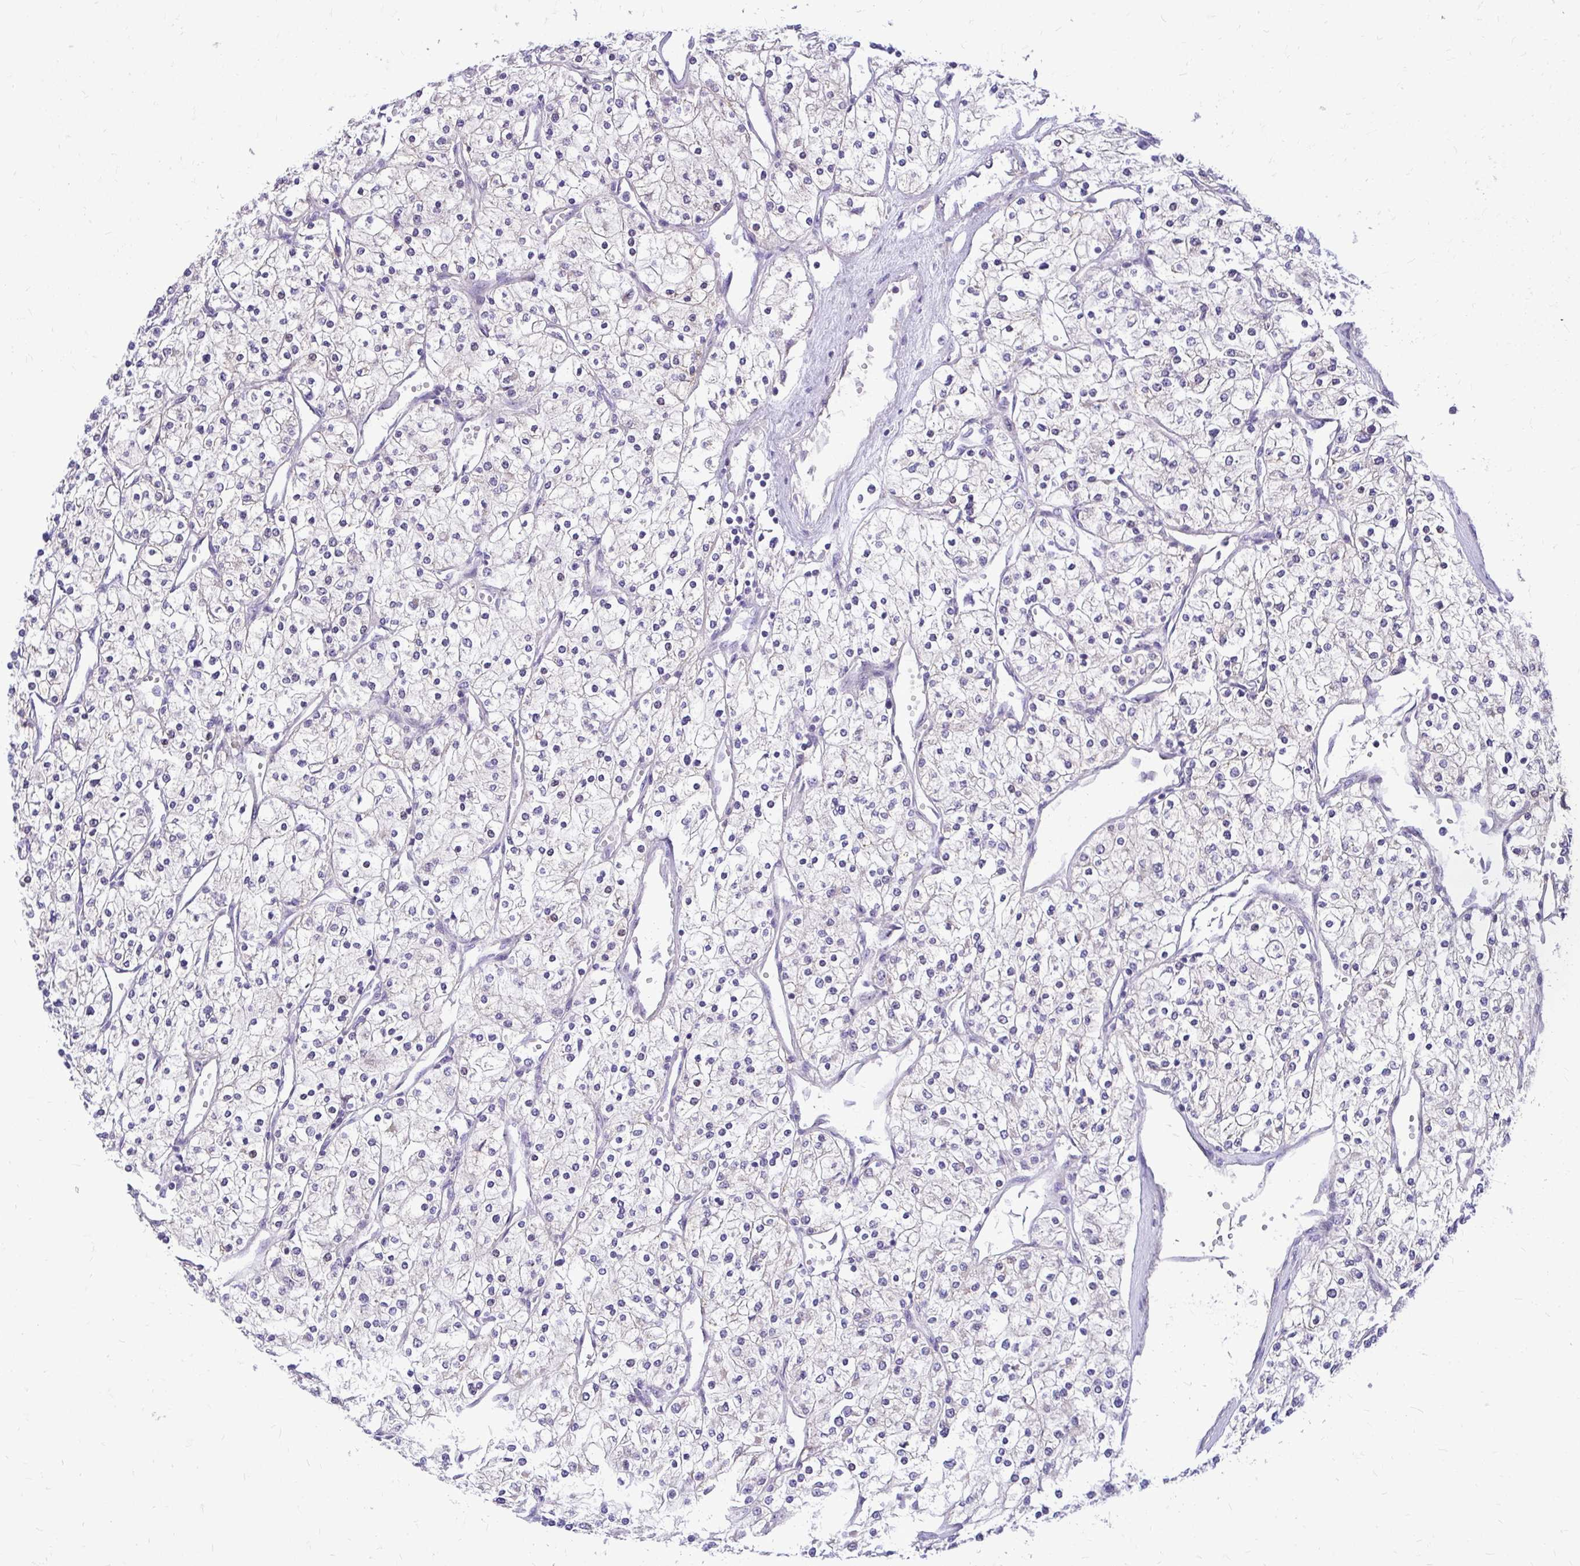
{"staining": {"intensity": "negative", "quantity": "none", "location": "none"}, "tissue": "renal cancer", "cell_type": "Tumor cells", "image_type": "cancer", "snomed": [{"axis": "morphology", "description": "Adenocarcinoma, NOS"}, {"axis": "topography", "description": "Kidney"}], "caption": "There is no significant expression in tumor cells of adenocarcinoma (renal).", "gene": "NIFK", "patient": {"sex": "male", "age": 80}}